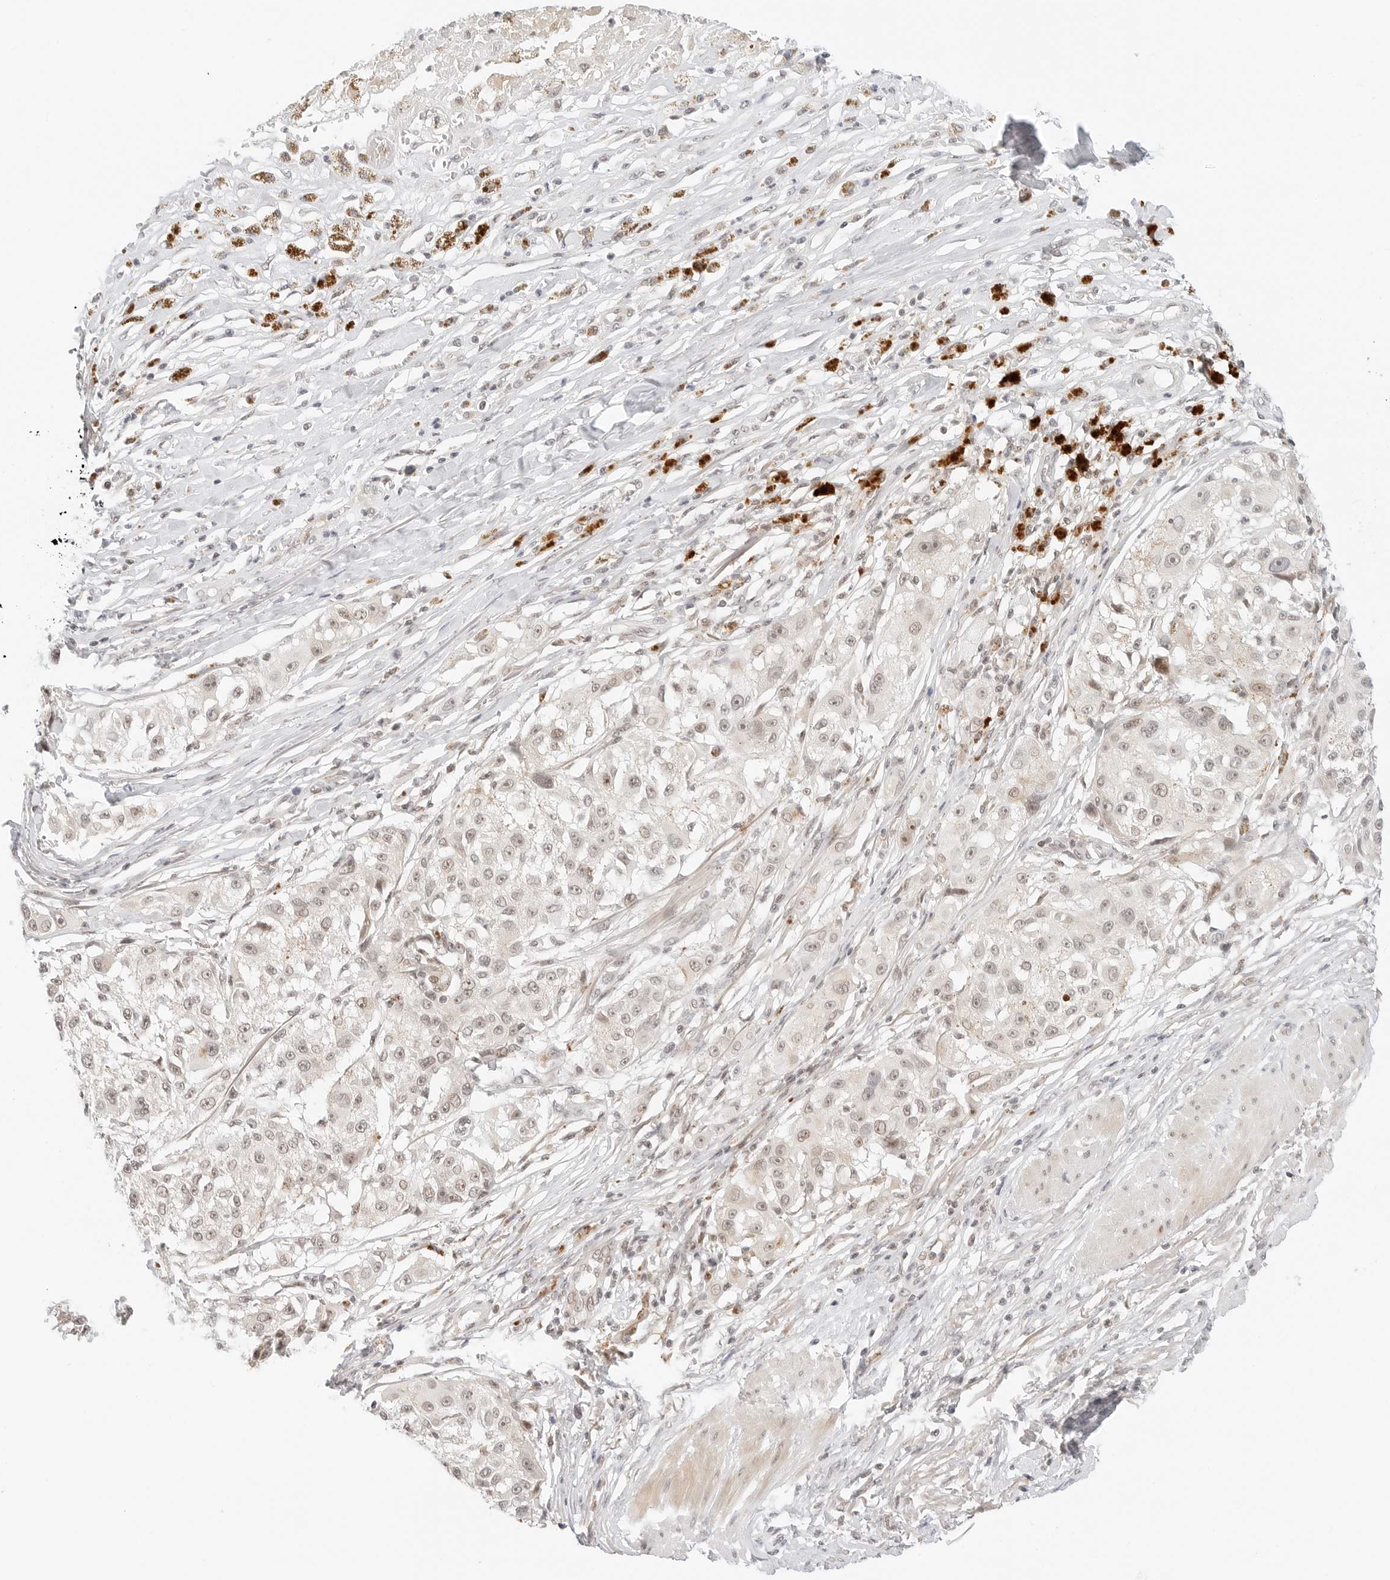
{"staining": {"intensity": "weak", "quantity": "25%-75%", "location": "nuclear"}, "tissue": "melanoma", "cell_type": "Tumor cells", "image_type": "cancer", "snomed": [{"axis": "morphology", "description": "Necrosis, NOS"}, {"axis": "morphology", "description": "Malignant melanoma, NOS"}, {"axis": "topography", "description": "Skin"}], "caption": "Human malignant melanoma stained with a protein marker exhibits weak staining in tumor cells.", "gene": "NEO1", "patient": {"sex": "female", "age": 87}}